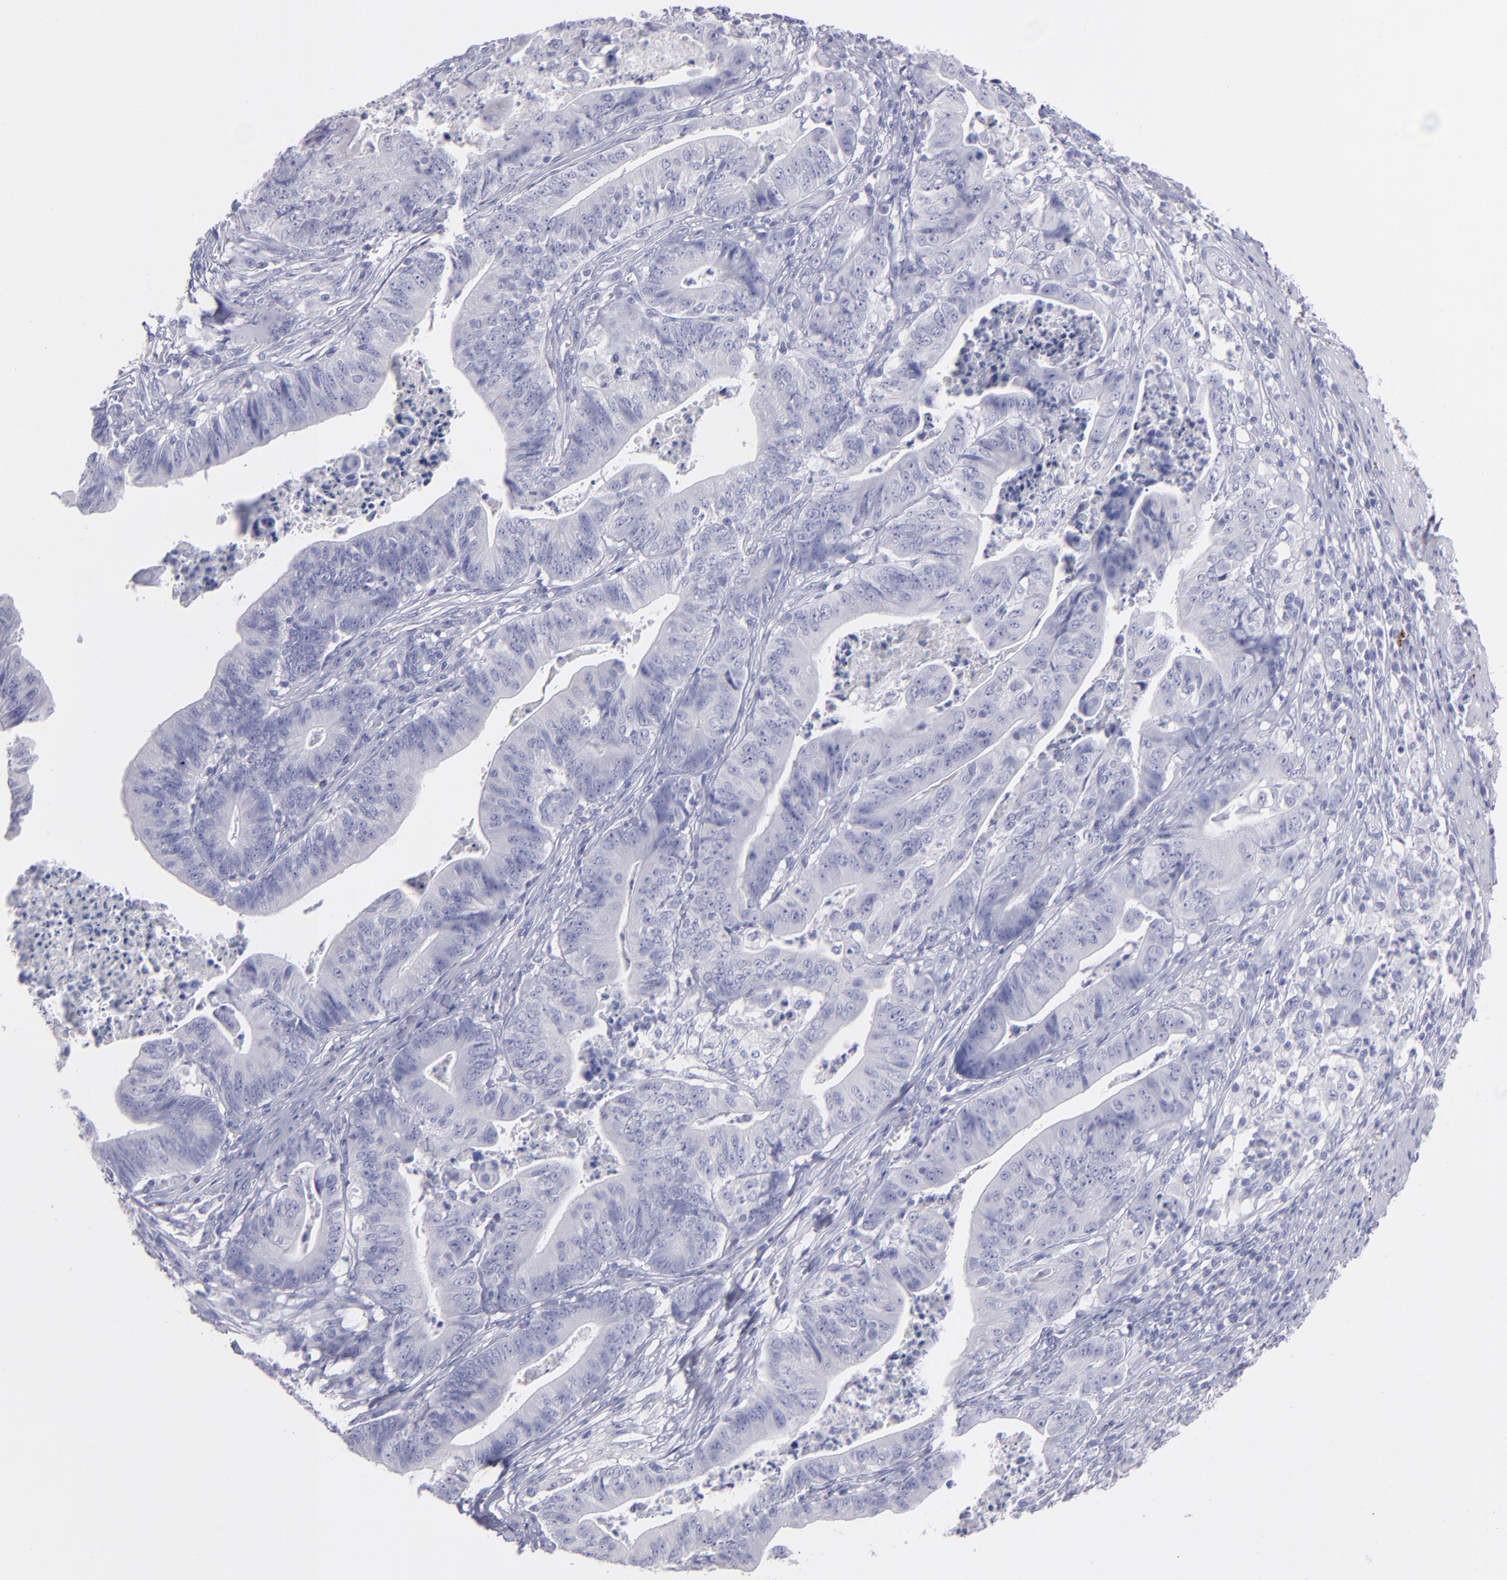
{"staining": {"intensity": "negative", "quantity": "none", "location": "none"}, "tissue": "stomach cancer", "cell_type": "Tumor cells", "image_type": "cancer", "snomed": [{"axis": "morphology", "description": "Adenocarcinoma, NOS"}, {"axis": "topography", "description": "Stomach, lower"}], "caption": "A micrograph of human stomach cancer is negative for staining in tumor cells.", "gene": "SNAP25", "patient": {"sex": "female", "age": 86}}